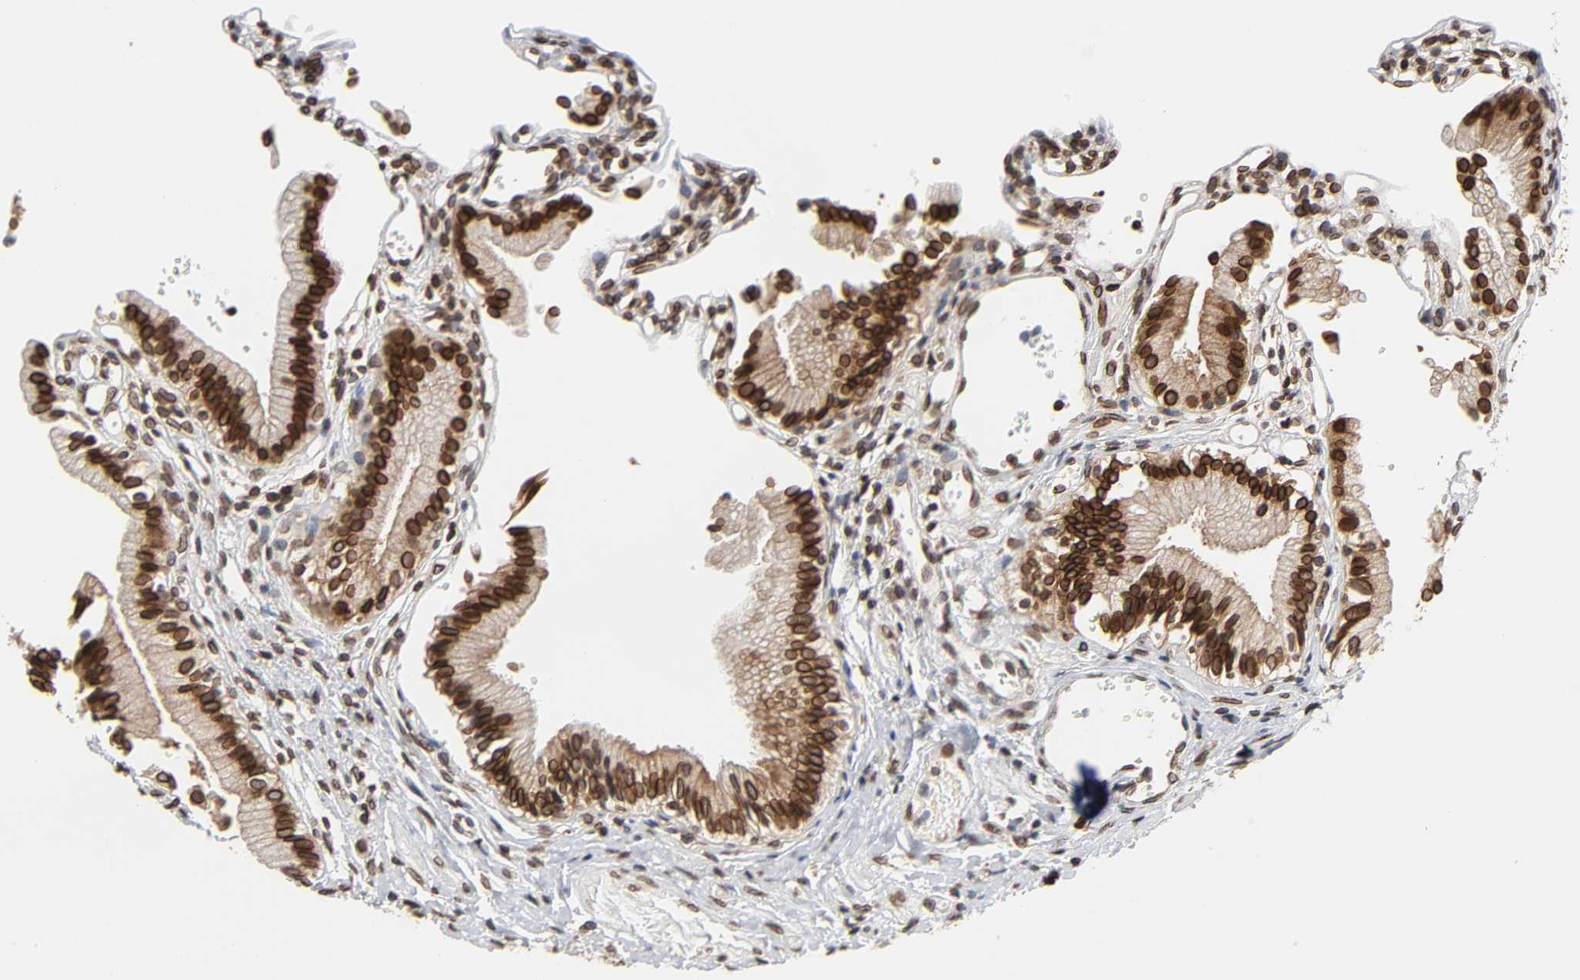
{"staining": {"intensity": "strong", "quantity": ">75%", "location": "cytoplasmic/membranous,nuclear"}, "tissue": "gallbladder", "cell_type": "Glandular cells", "image_type": "normal", "snomed": [{"axis": "morphology", "description": "Normal tissue, NOS"}, {"axis": "topography", "description": "Gallbladder"}], "caption": "Strong cytoplasmic/membranous,nuclear expression is identified in approximately >75% of glandular cells in benign gallbladder. The protein of interest is stained brown, and the nuclei are stained in blue (DAB (3,3'-diaminobenzidine) IHC with brightfield microscopy, high magnification).", "gene": "RANGAP1", "patient": {"sex": "male", "age": 65}}